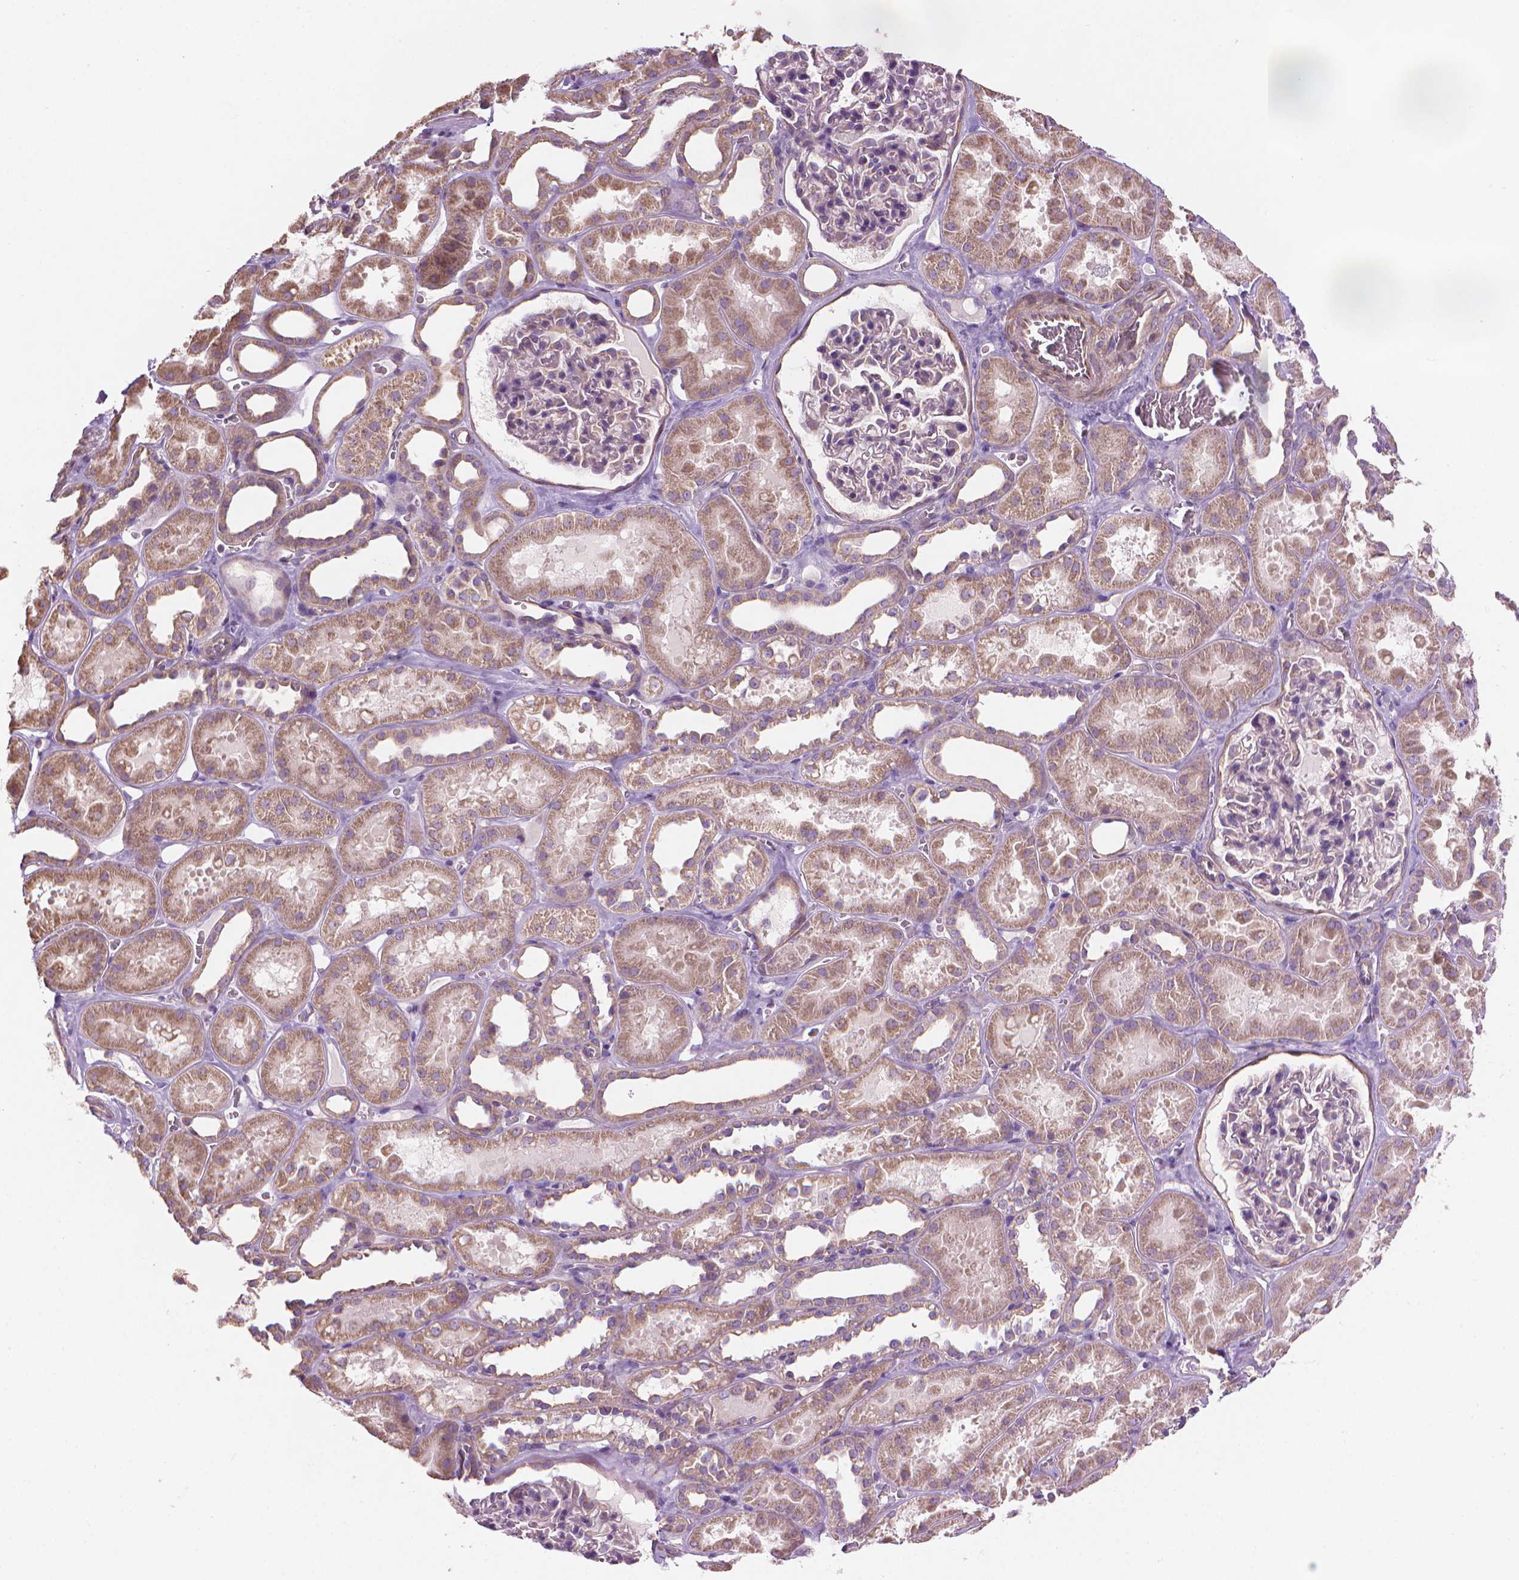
{"staining": {"intensity": "negative", "quantity": "none", "location": "none"}, "tissue": "kidney", "cell_type": "Cells in glomeruli", "image_type": "normal", "snomed": [{"axis": "morphology", "description": "Normal tissue, NOS"}, {"axis": "topography", "description": "Kidney"}], "caption": "There is no significant expression in cells in glomeruli of kidney. Brightfield microscopy of immunohistochemistry (IHC) stained with DAB (3,3'-diaminobenzidine) (brown) and hematoxylin (blue), captured at high magnification.", "gene": "TTC29", "patient": {"sex": "female", "age": 41}}